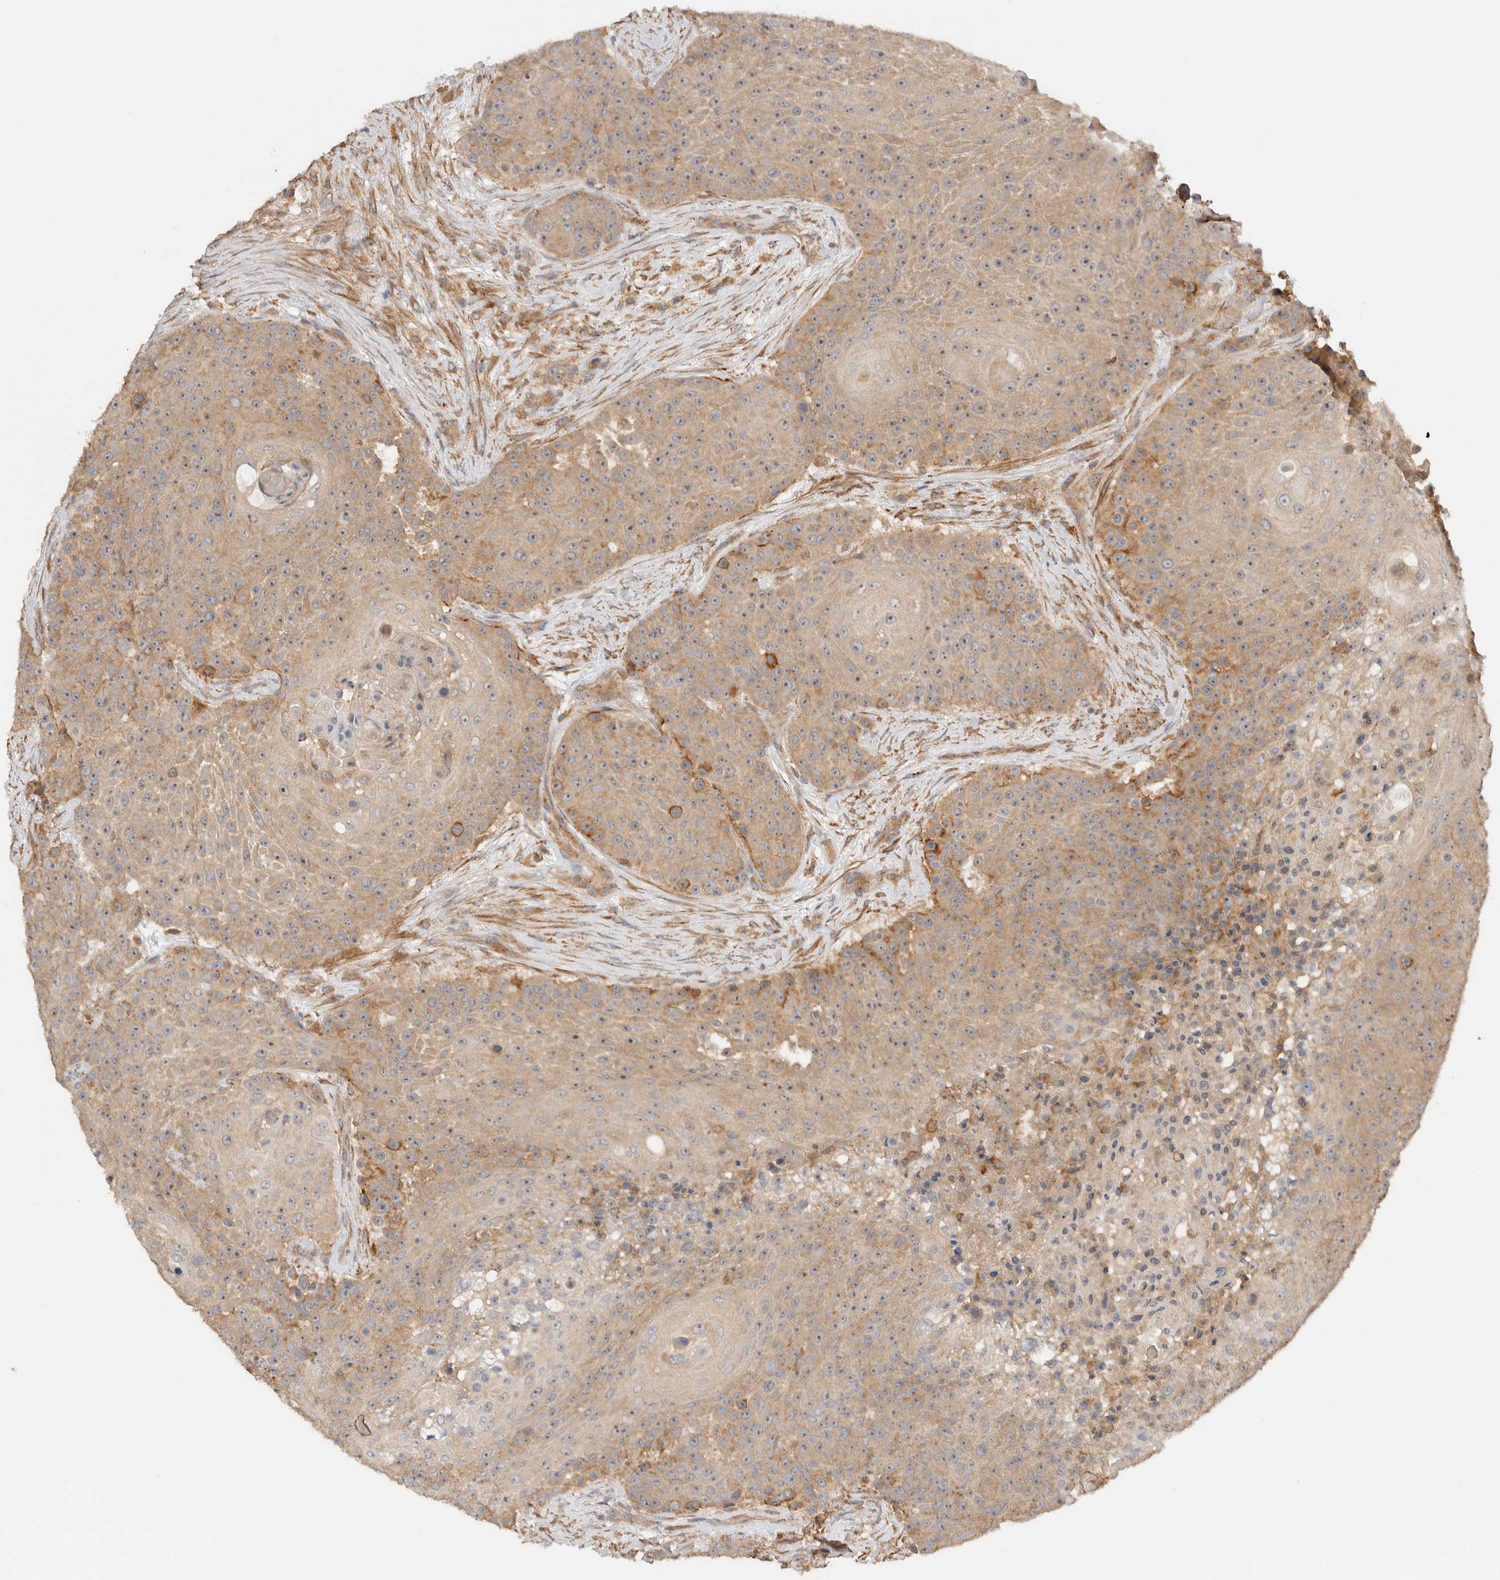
{"staining": {"intensity": "moderate", "quantity": ">75%", "location": "cytoplasmic/membranous,nuclear"}, "tissue": "urothelial cancer", "cell_type": "Tumor cells", "image_type": "cancer", "snomed": [{"axis": "morphology", "description": "Urothelial carcinoma, High grade"}, {"axis": "topography", "description": "Urinary bladder"}], "caption": "Urothelial carcinoma (high-grade) stained for a protein reveals moderate cytoplasmic/membranous and nuclear positivity in tumor cells.", "gene": "SGK3", "patient": {"sex": "female", "age": 63}}